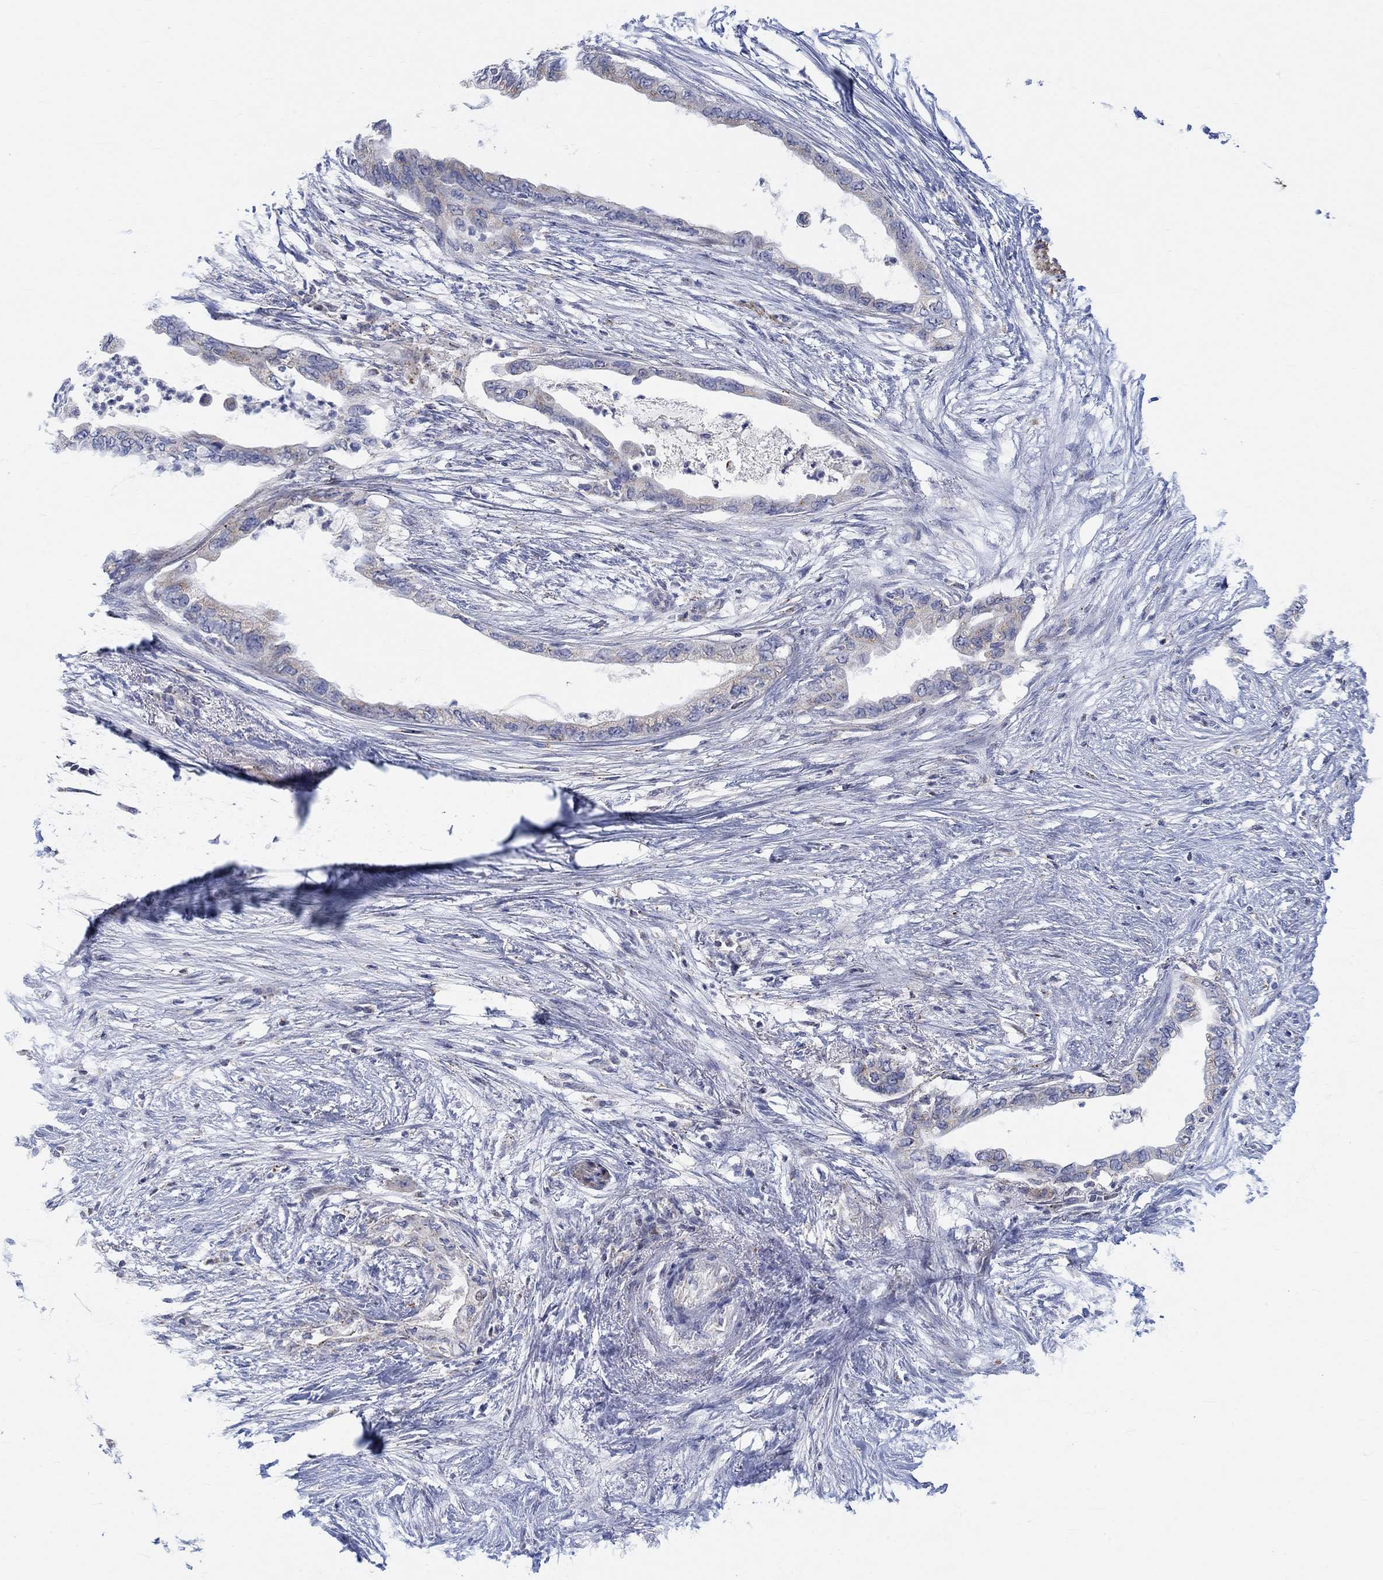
{"staining": {"intensity": "weak", "quantity": "<25%", "location": "cytoplasmic/membranous"}, "tissue": "pancreatic cancer", "cell_type": "Tumor cells", "image_type": "cancer", "snomed": [{"axis": "morphology", "description": "Normal tissue, NOS"}, {"axis": "morphology", "description": "Adenocarcinoma, NOS"}, {"axis": "topography", "description": "Pancreas"}, {"axis": "topography", "description": "Duodenum"}], "caption": "There is no significant expression in tumor cells of pancreatic adenocarcinoma. (DAB IHC with hematoxylin counter stain).", "gene": "NAV3", "patient": {"sex": "female", "age": 60}}